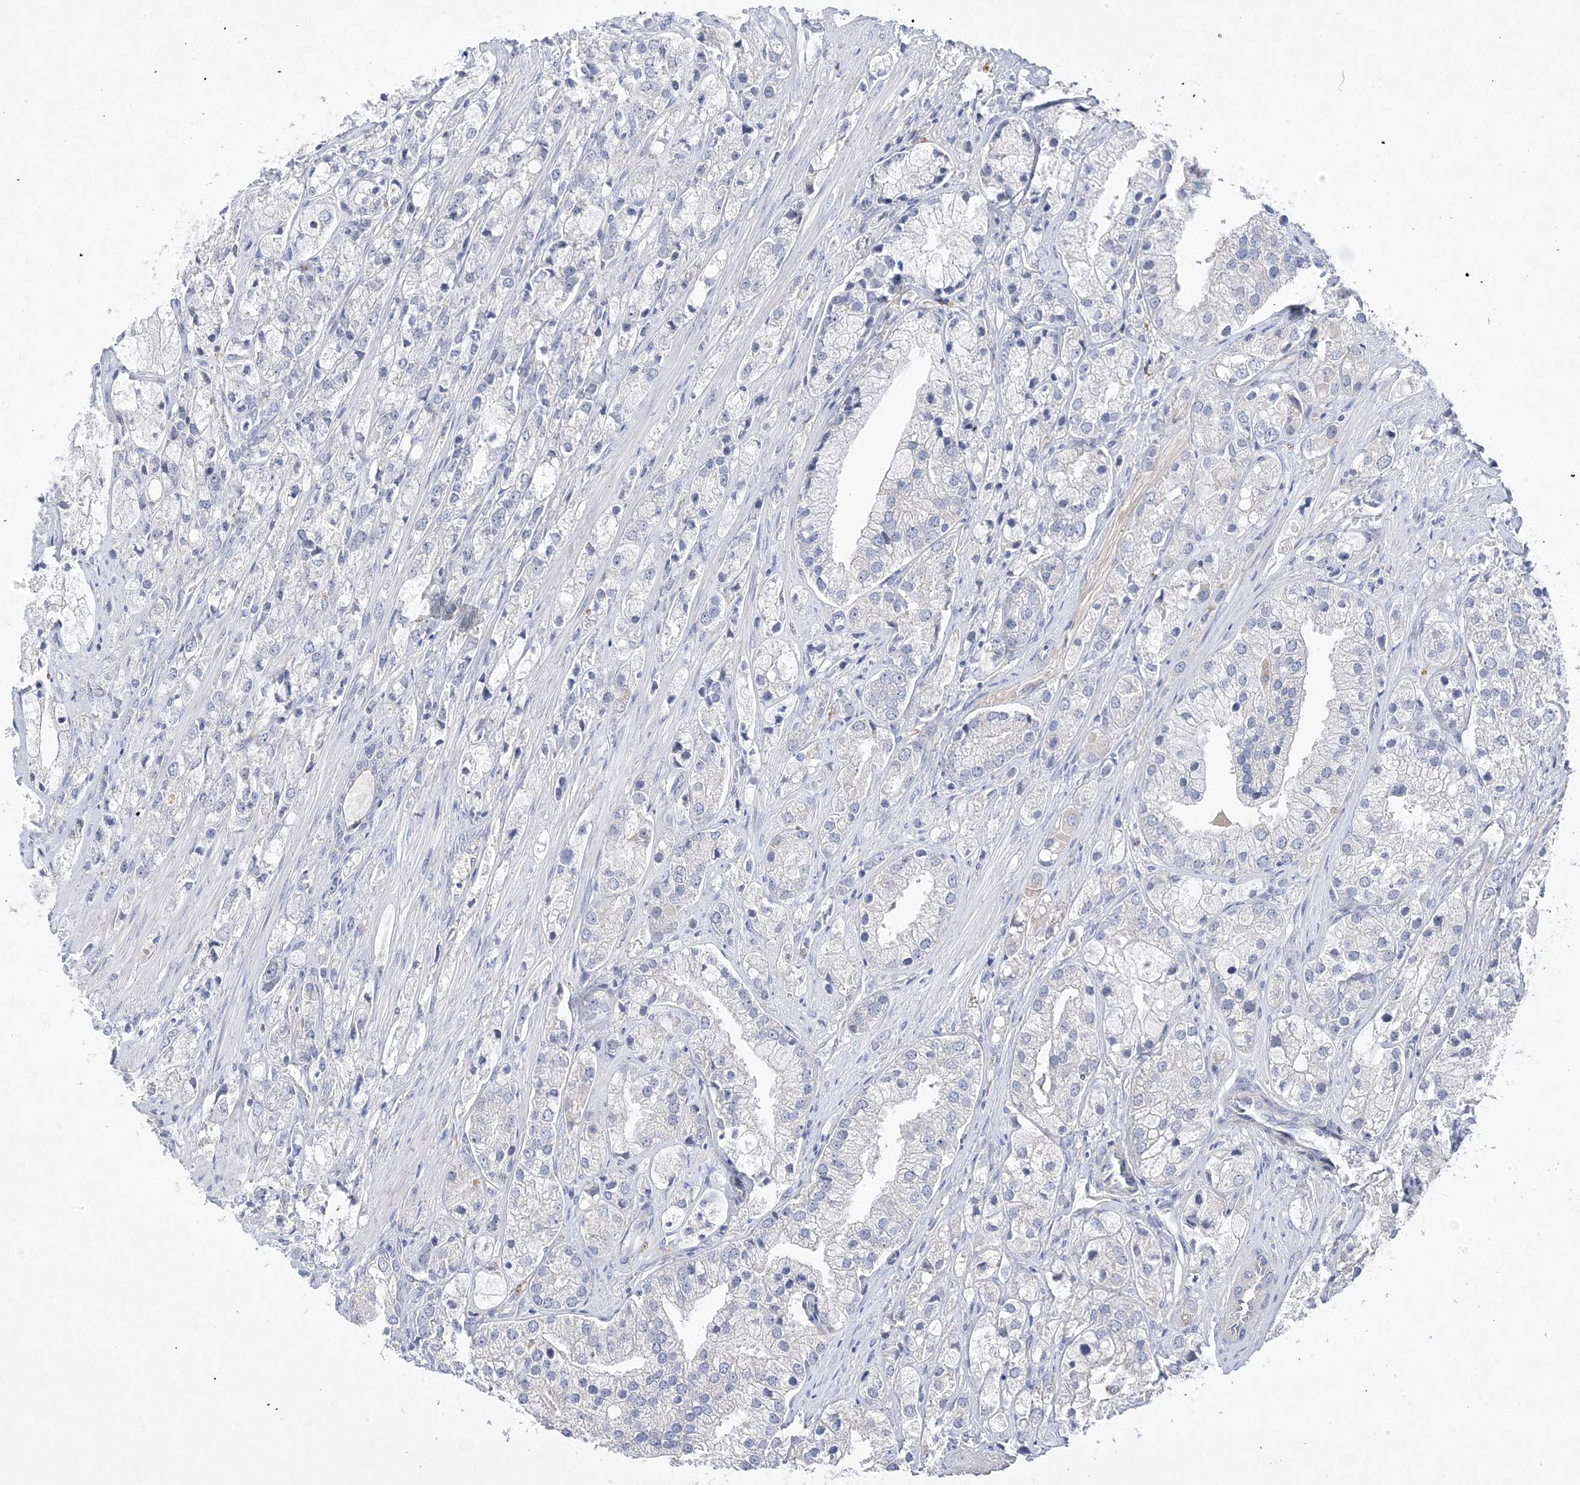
{"staining": {"intensity": "negative", "quantity": "none", "location": "none"}, "tissue": "prostate cancer", "cell_type": "Tumor cells", "image_type": "cancer", "snomed": [{"axis": "morphology", "description": "Adenocarcinoma, High grade"}, {"axis": "topography", "description": "Prostate"}], "caption": "This is a histopathology image of immunohistochemistry staining of prostate cancer, which shows no positivity in tumor cells.", "gene": "ANAPC1", "patient": {"sex": "male", "age": 50}}